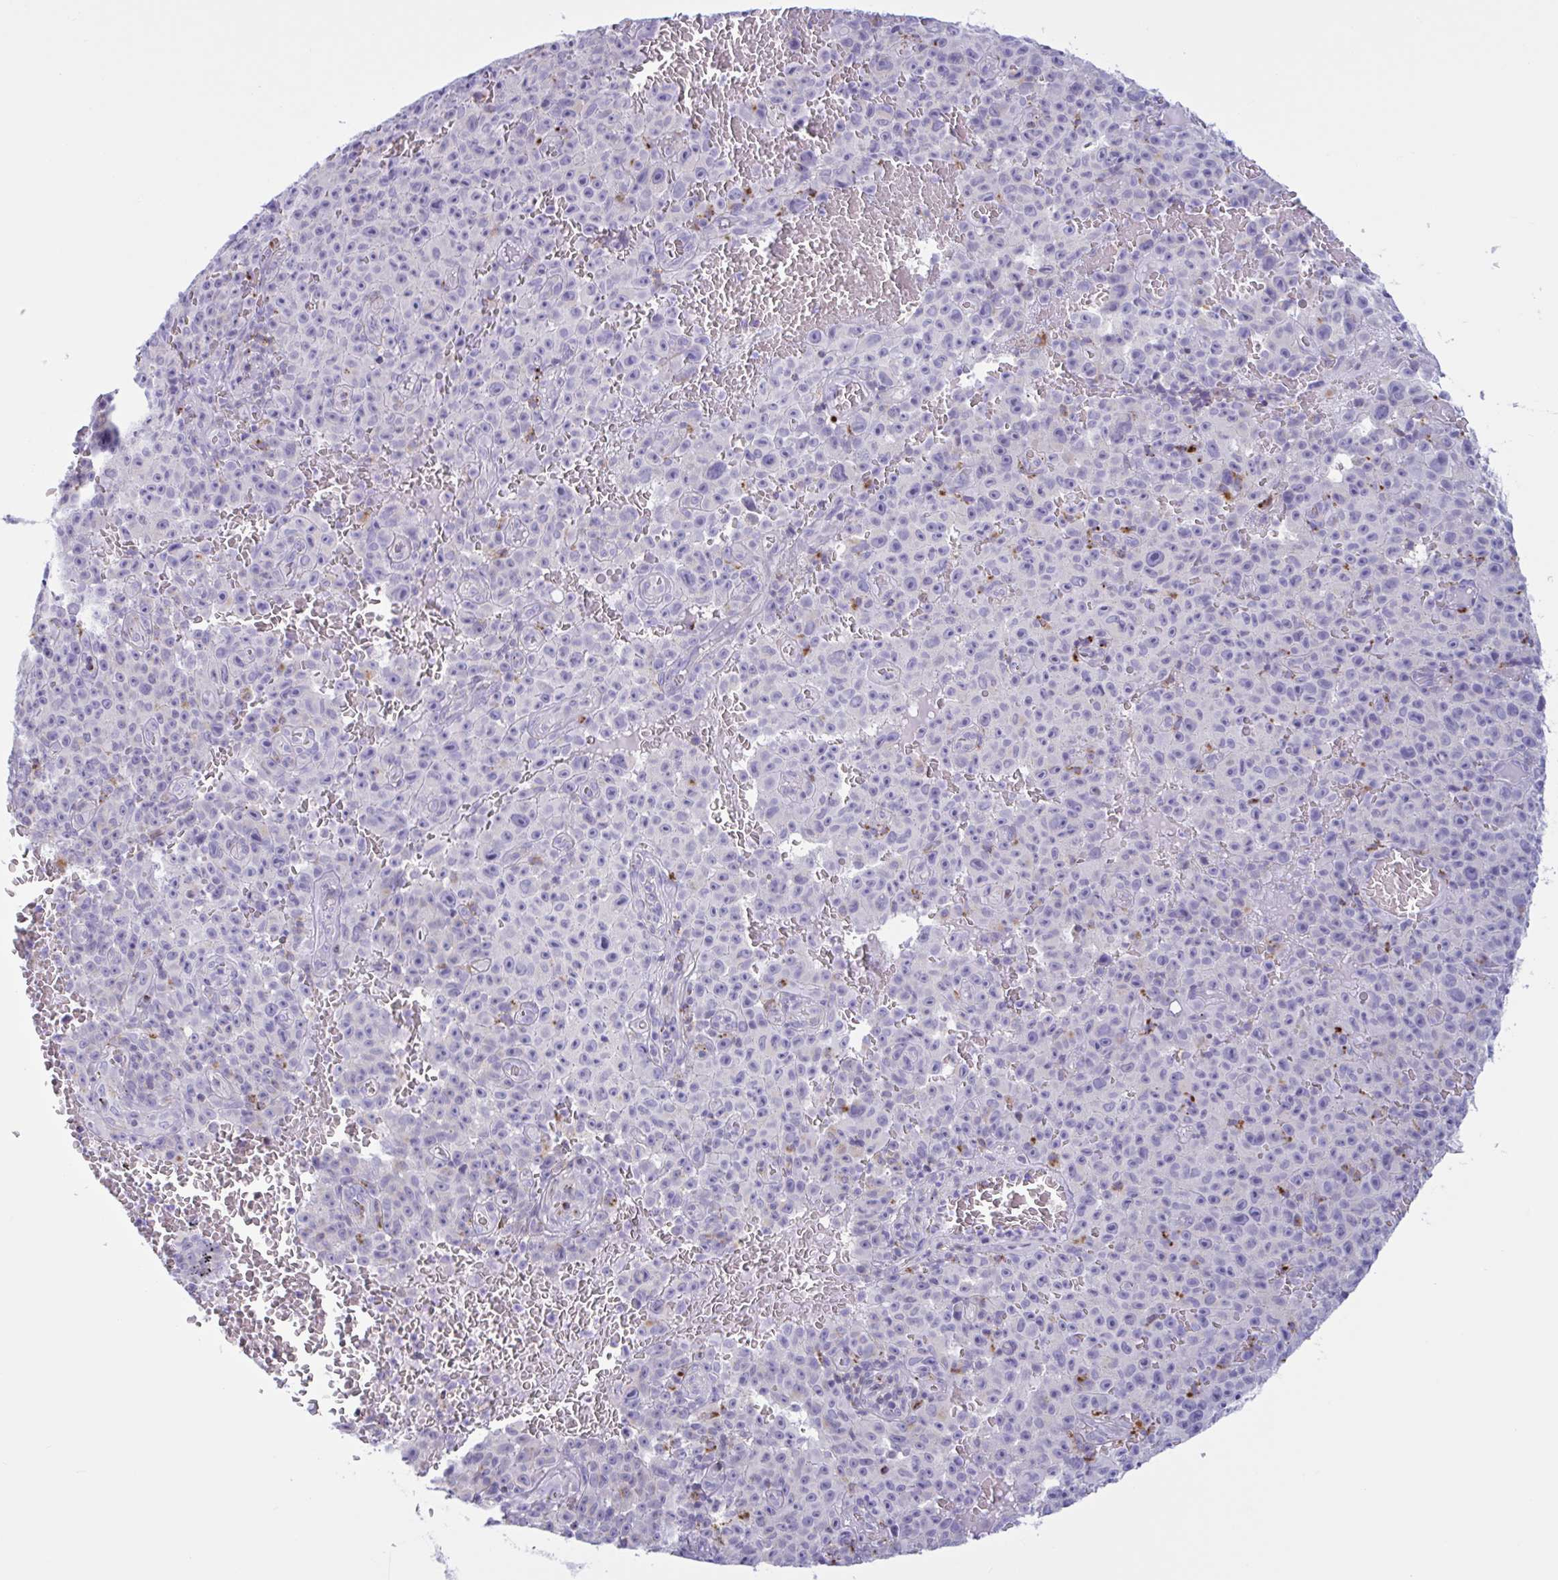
{"staining": {"intensity": "negative", "quantity": "none", "location": "none"}, "tissue": "melanoma", "cell_type": "Tumor cells", "image_type": "cancer", "snomed": [{"axis": "morphology", "description": "Malignant melanoma, NOS"}, {"axis": "topography", "description": "Skin"}], "caption": "Immunohistochemical staining of malignant melanoma displays no significant expression in tumor cells.", "gene": "XCL1", "patient": {"sex": "female", "age": 82}}